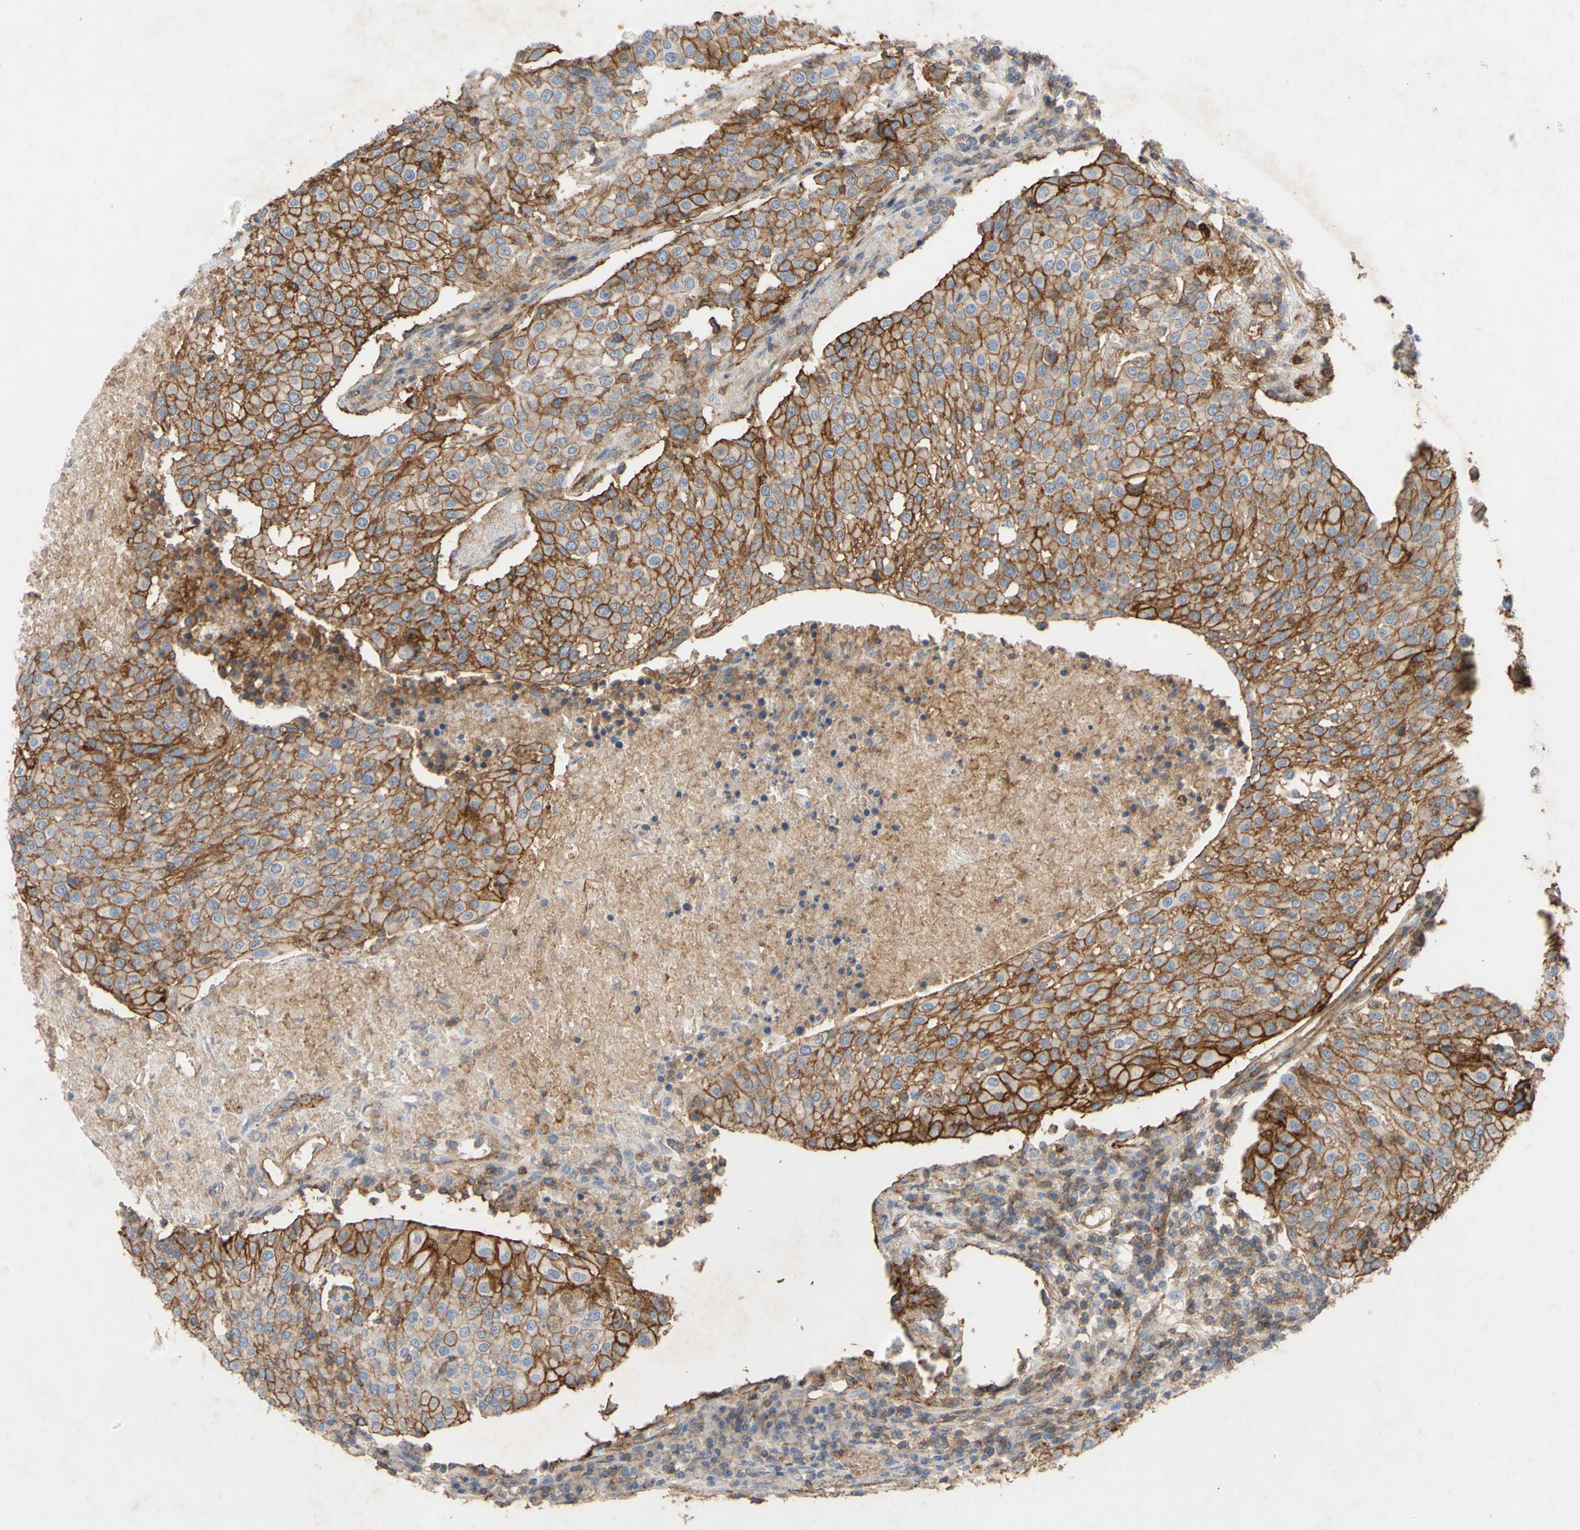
{"staining": {"intensity": "strong", "quantity": ">75%", "location": "cytoplasmic/membranous"}, "tissue": "urothelial cancer", "cell_type": "Tumor cells", "image_type": "cancer", "snomed": [{"axis": "morphology", "description": "Urothelial carcinoma, High grade"}, {"axis": "topography", "description": "Urinary bladder"}], "caption": "A histopathology image of human urothelial carcinoma (high-grade) stained for a protein exhibits strong cytoplasmic/membranous brown staining in tumor cells.", "gene": "ATP2A3", "patient": {"sex": "female", "age": 85}}